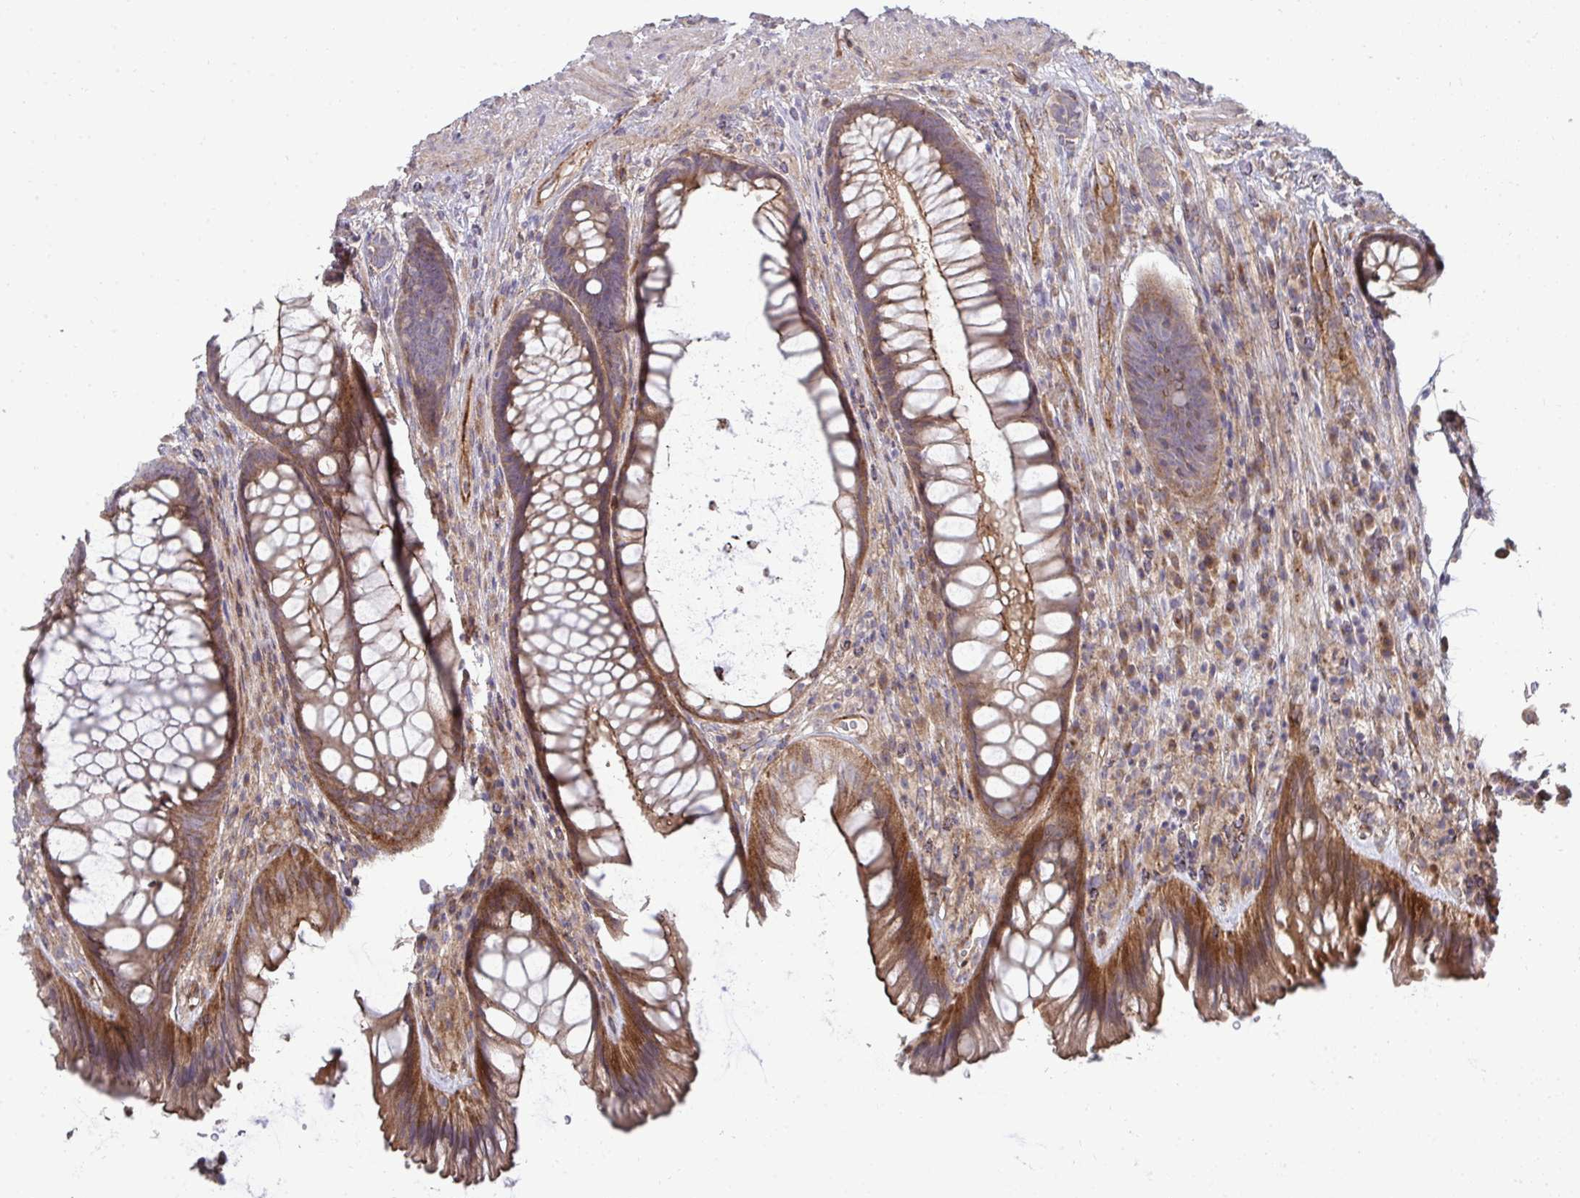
{"staining": {"intensity": "moderate", "quantity": ">75%", "location": "cytoplasmic/membranous"}, "tissue": "rectum", "cell_type": "Glandular cells", "image_type": "normal", "snomed": [{"axis": "morphology", "description": "Normal tissue, NOS"}, {"axis": "topography", "description": "Rectum"}], "caption": "A high-resolution micrograph shows immunohistochemistry (IHC) staining of normal rectum, which exhibits moderate cytoplasmic/membranous positivity in about >75% of glandular cells.", "gene": "SH2D1B", "patient": {"sex": "male", "age": 53}}